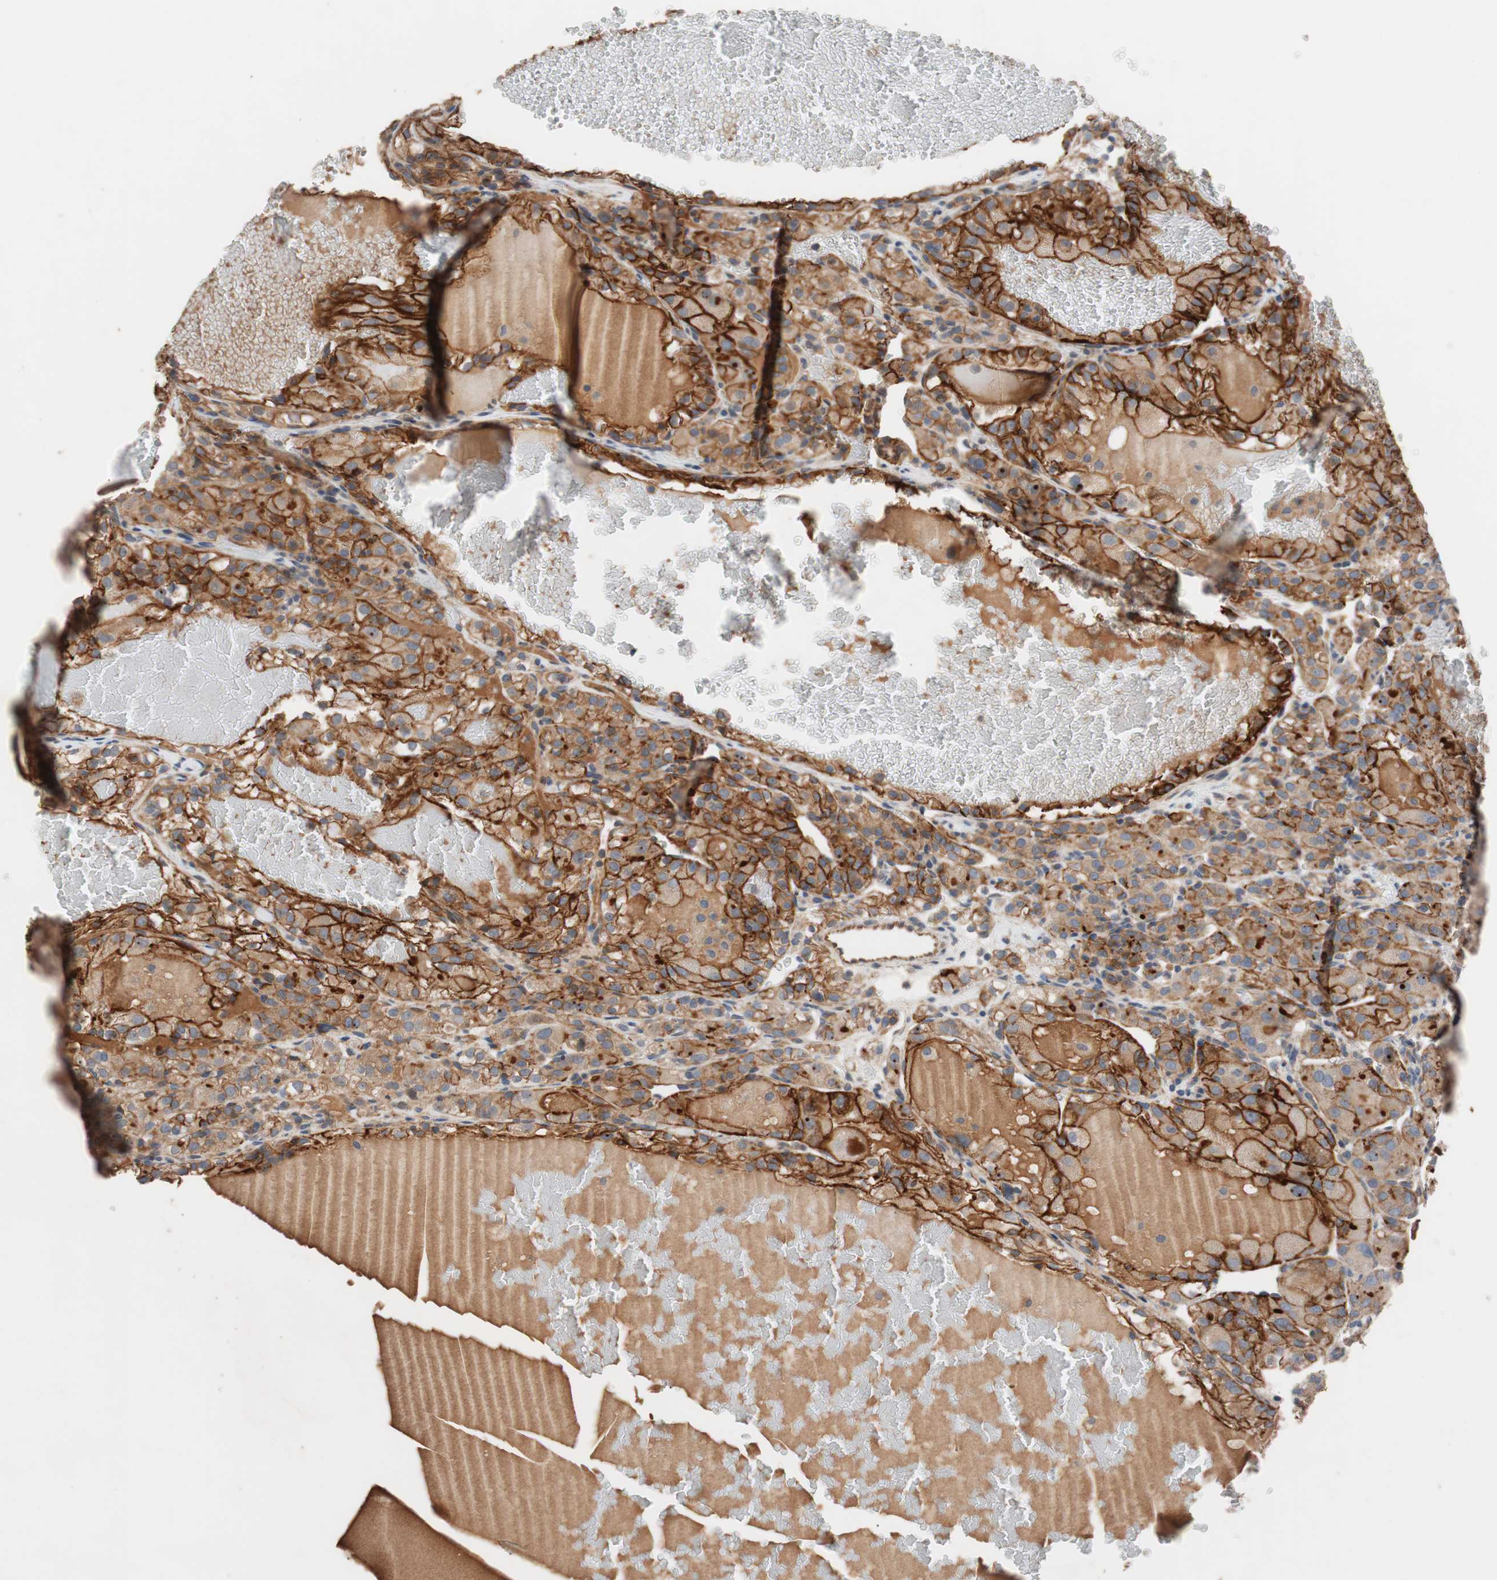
{"staining": {"intensity": "strong", "quantity": ">75%", "location": "cytoplasmic/membranous"}, "tissue": "renal cancer", "cell_type": "Tumor cells", "image_type": "cancer", "snomed": [{"axis": "morphology", "description": "Normal tissue, NOS"}, {"axis": "morphology", "description": "Adenocarcinoma, NOS"}, {"axis": "topography", "description": "Kidney"}], "caption": "About >75% of tumor cells in adenocarcinoma (renal) display strong cytoplasmic/membranous protein positivity as visualized by brown immunohistochemical staining.", "gene": "SDC4", "patient": {"sex": "male", "age": 61}}